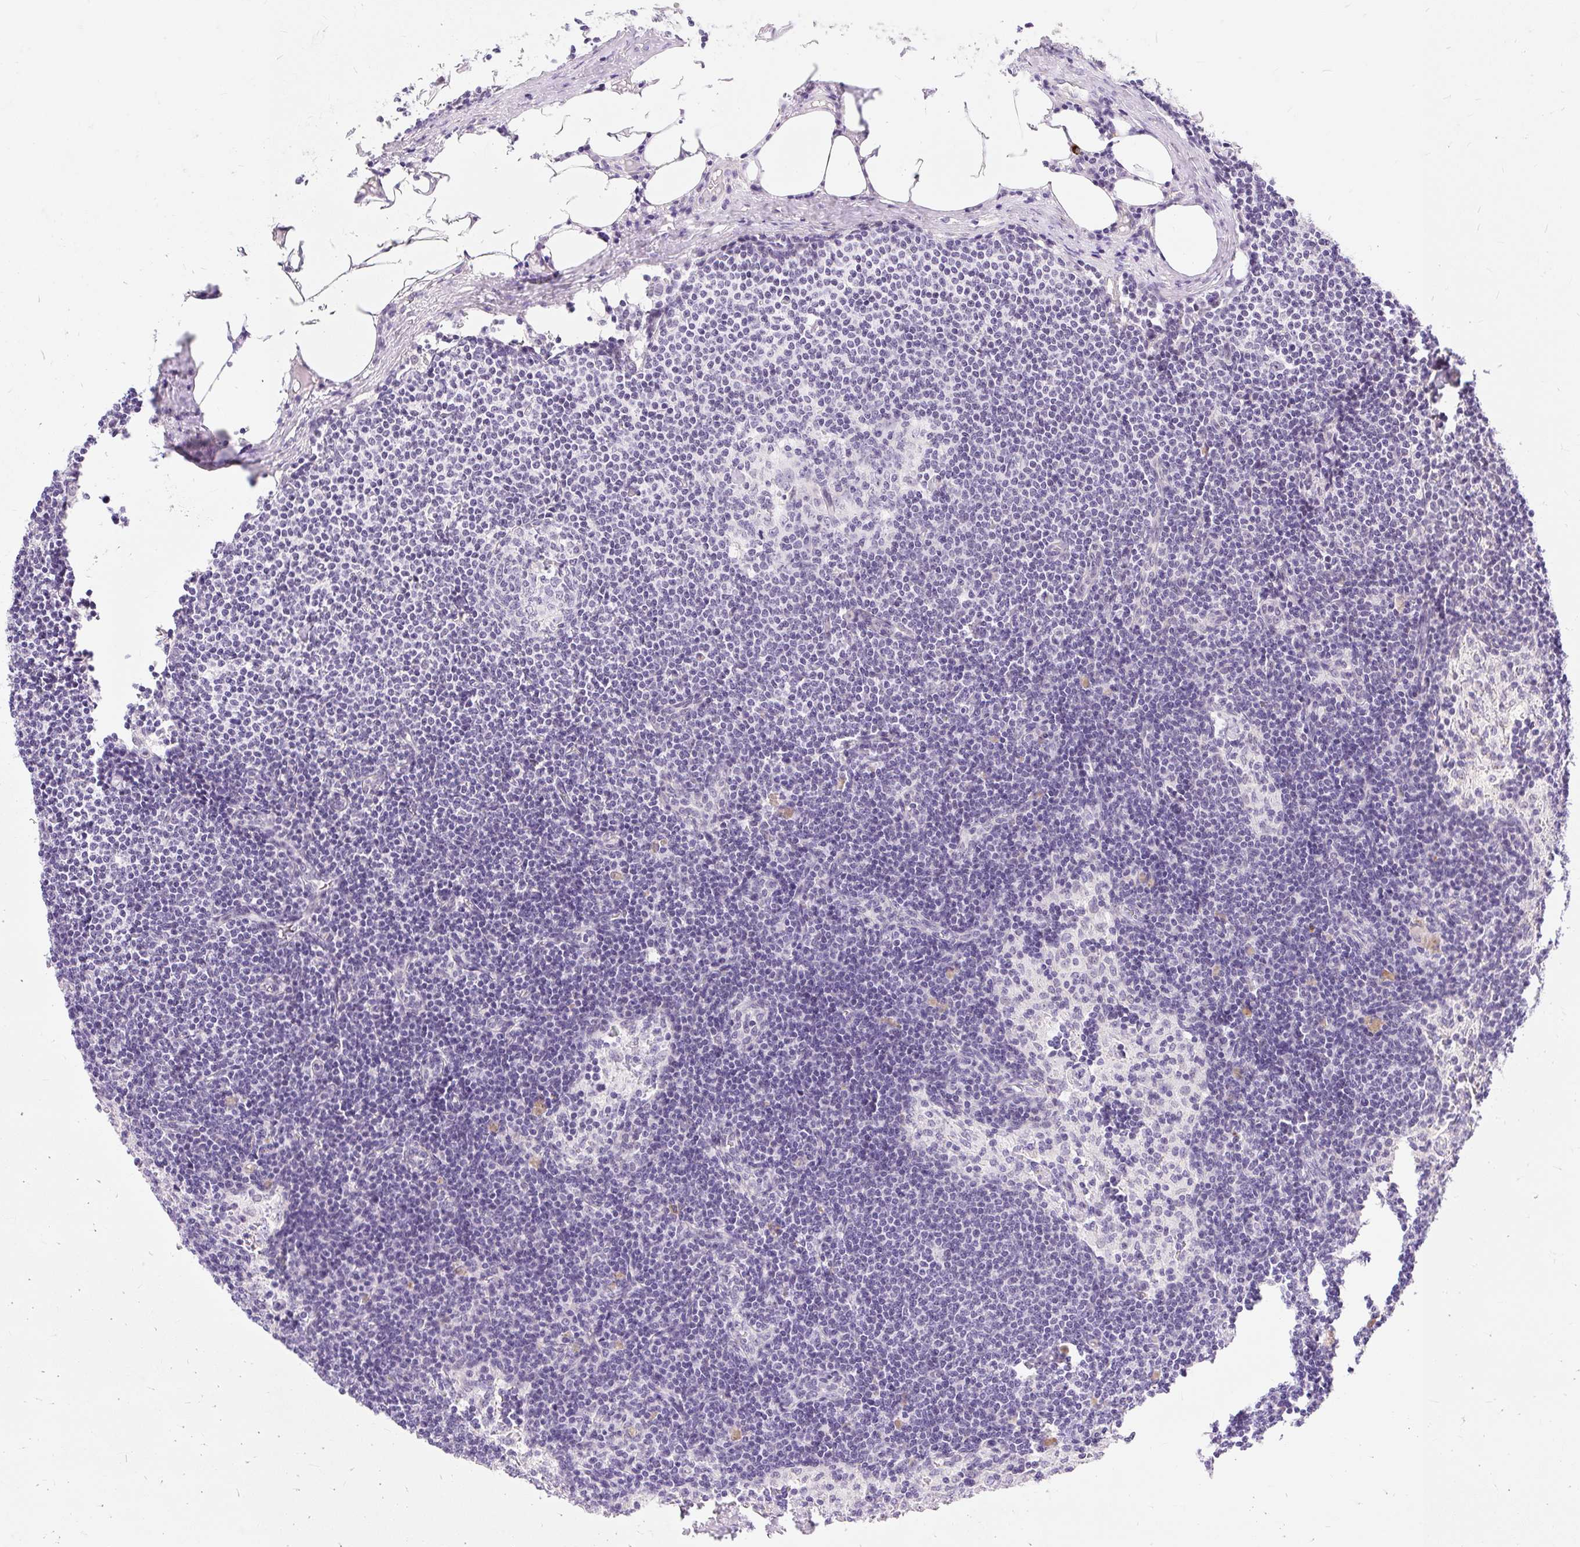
{"staining": {"intensity": "negative", "quantity": "none", "location": "none"}, "tissue": "lymph node", "cell_type": "Germinal center cells", "image_type": "normal", "snomed": [{"axis": "morphology", "description": "Normal tissue, NOS"}, {"axis": "topography", "description": "Lymph node"}], "caption": "IHC image of unremarkable lymph node: lymph node stained with DAB shows no significant protein staining in germinal center cells.", "gene": "OBP2A", "patient": {"sex": "male", "age": 49}}